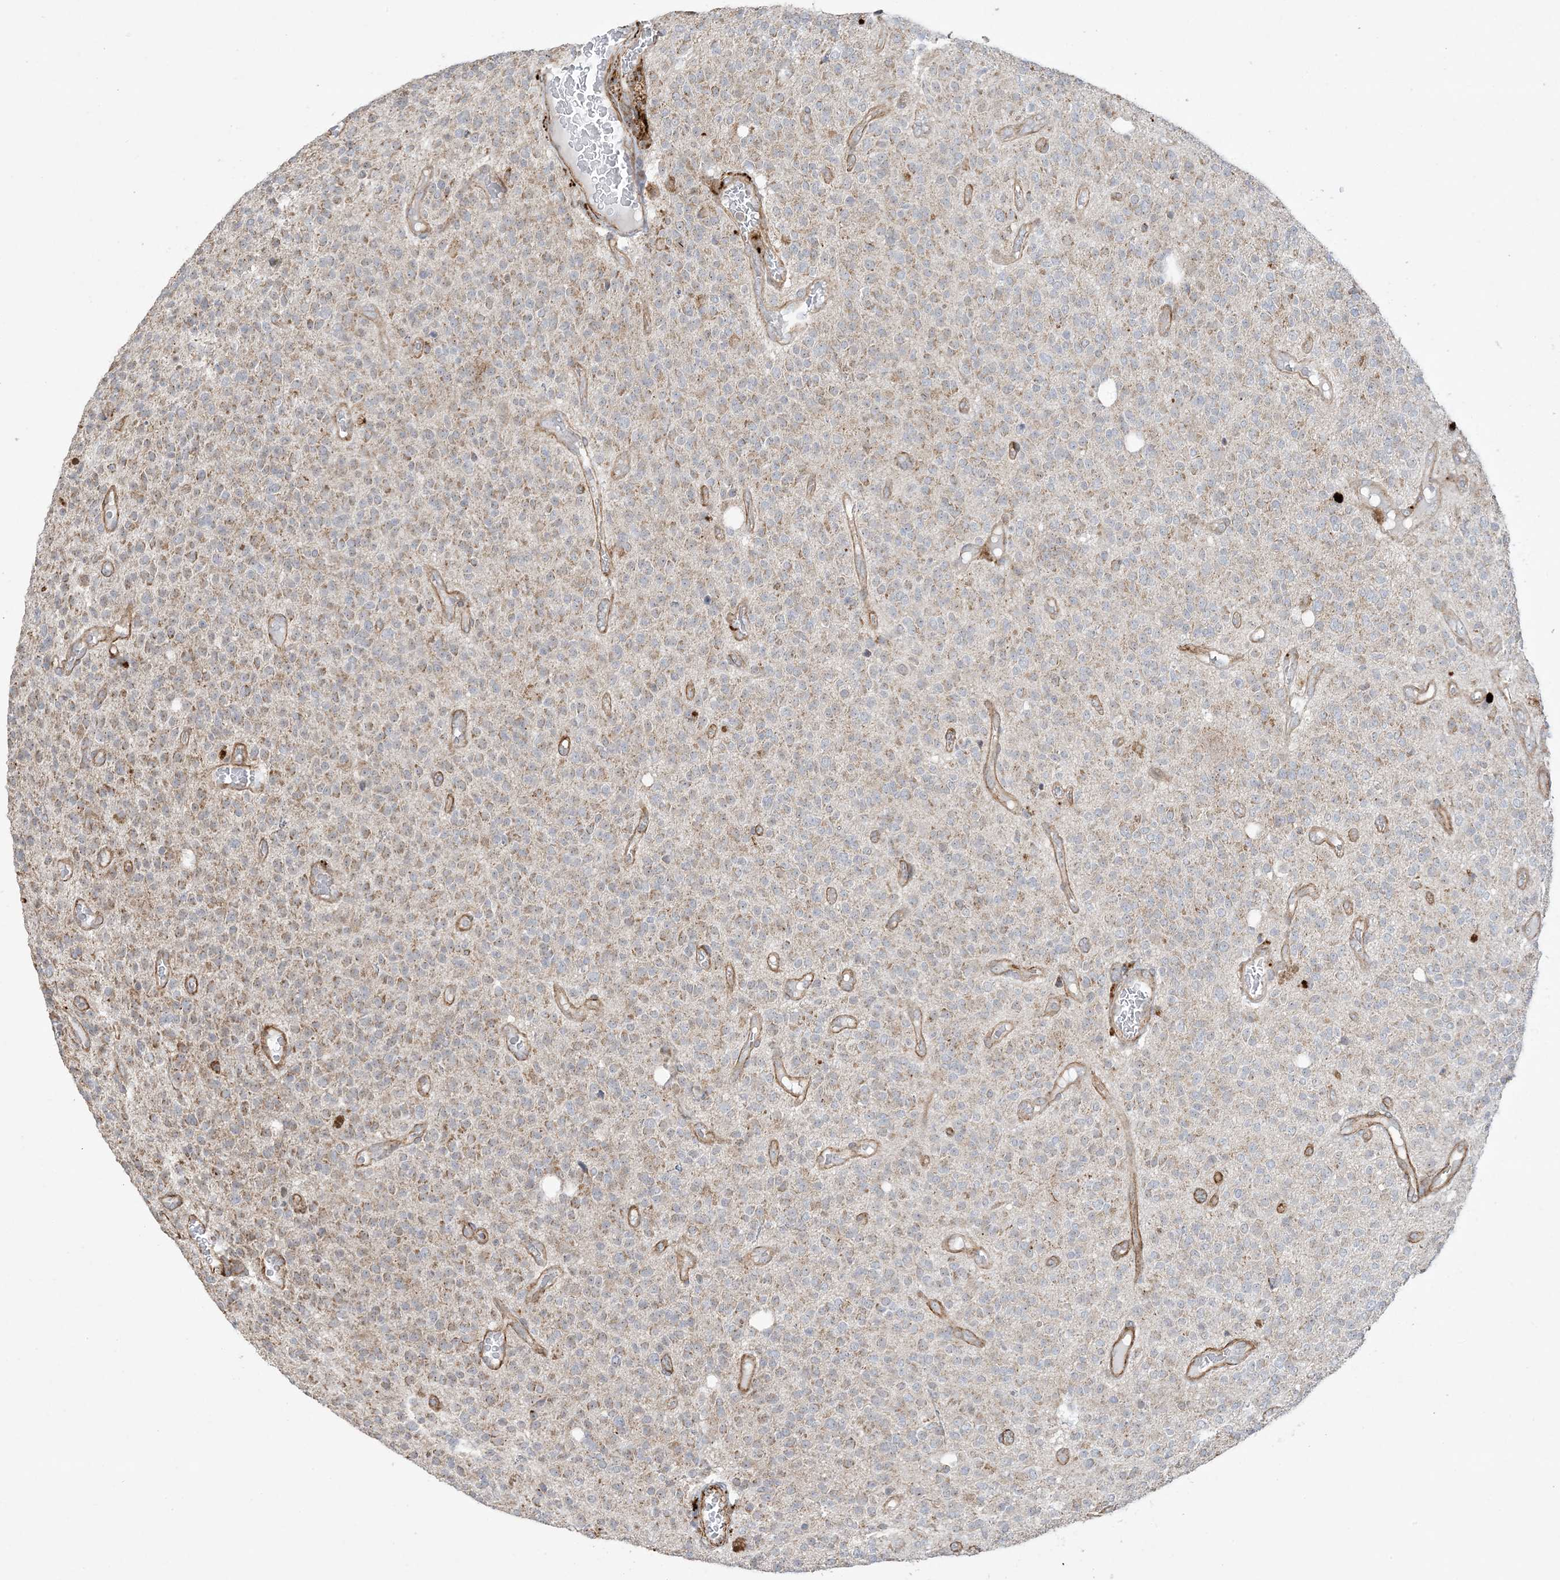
{"staining": {"intensity": "moderate", "quantity": "<25%", "location": "cytoplasmic/membranous"}, "tissue": "glioma", "cell_type": "Tumor cells", "image_type": "cancer", "snomed": [{"axis": "morphology", "description": "Glioma, malignant, High grade"}, {"axis": "topography", "description": "Brain"}], "caption": "Human malignant high-grade glioma stained with a brown dye demonstrates moderate cytoplasmic/membranous positive staining in approximately <25% of tumor cells.", "gene": "AGA", "patient": {"sex": "male", "age": 34}}